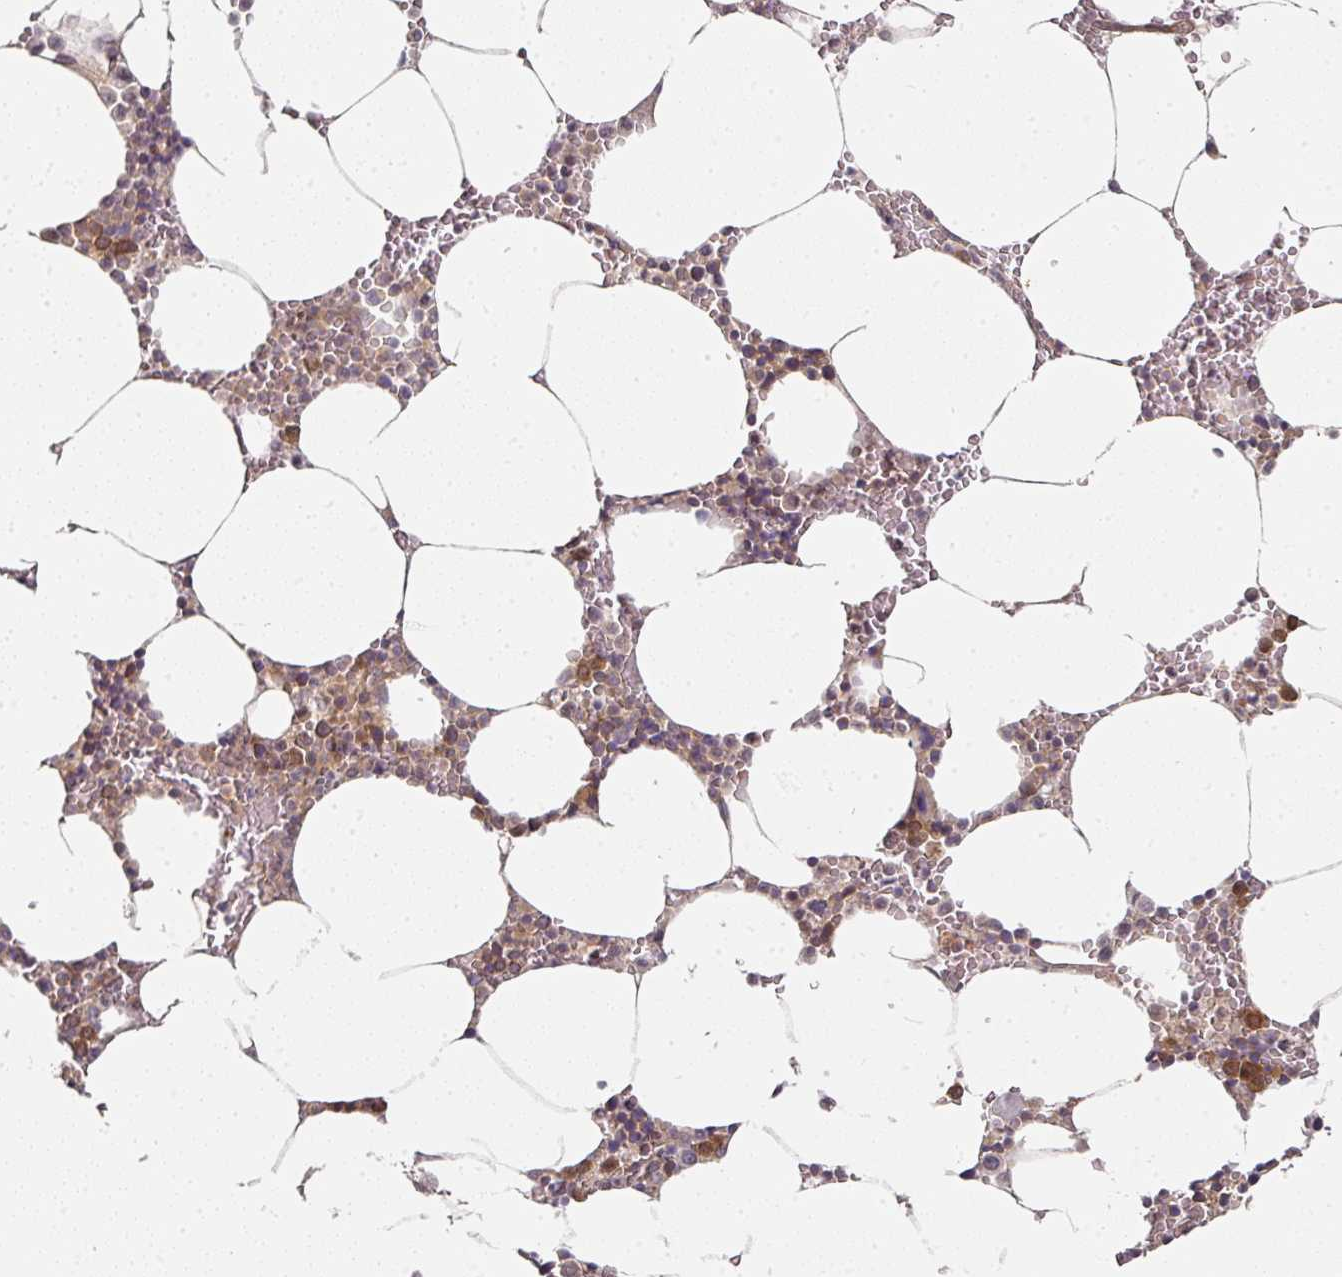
{"staining": {"intensity": "moderate", "quantity": "<25%", "location": "cytoplasmic/membranous,nuclear"}, "tissue": "bone marrow", "cell_type": "Hematopoietic cells", "image_type": "normal", "snomed": [{"axis": "morphology", "description": "Normal tissue, NOS"}, {"axis": "topography", "description": "Bone marrow"}], "caption": "Immunohistochemistry (IHC) staining of normal bone marrow, which shows low levels of moderate cytoplasmic/membranous,nuclear positivity in approximately <25% of hematopoietic cells indicating moderate cytoplasmic/membranous,nuclear protein positivity. The staining was performed using DAB (3,3'-diaminobenzidine) (brown) for protein detection and nuclei were counterstained in hematoxylin (blue).", "gene": "MAP2K2", "patient": {"sex": "male", "age": 70}}